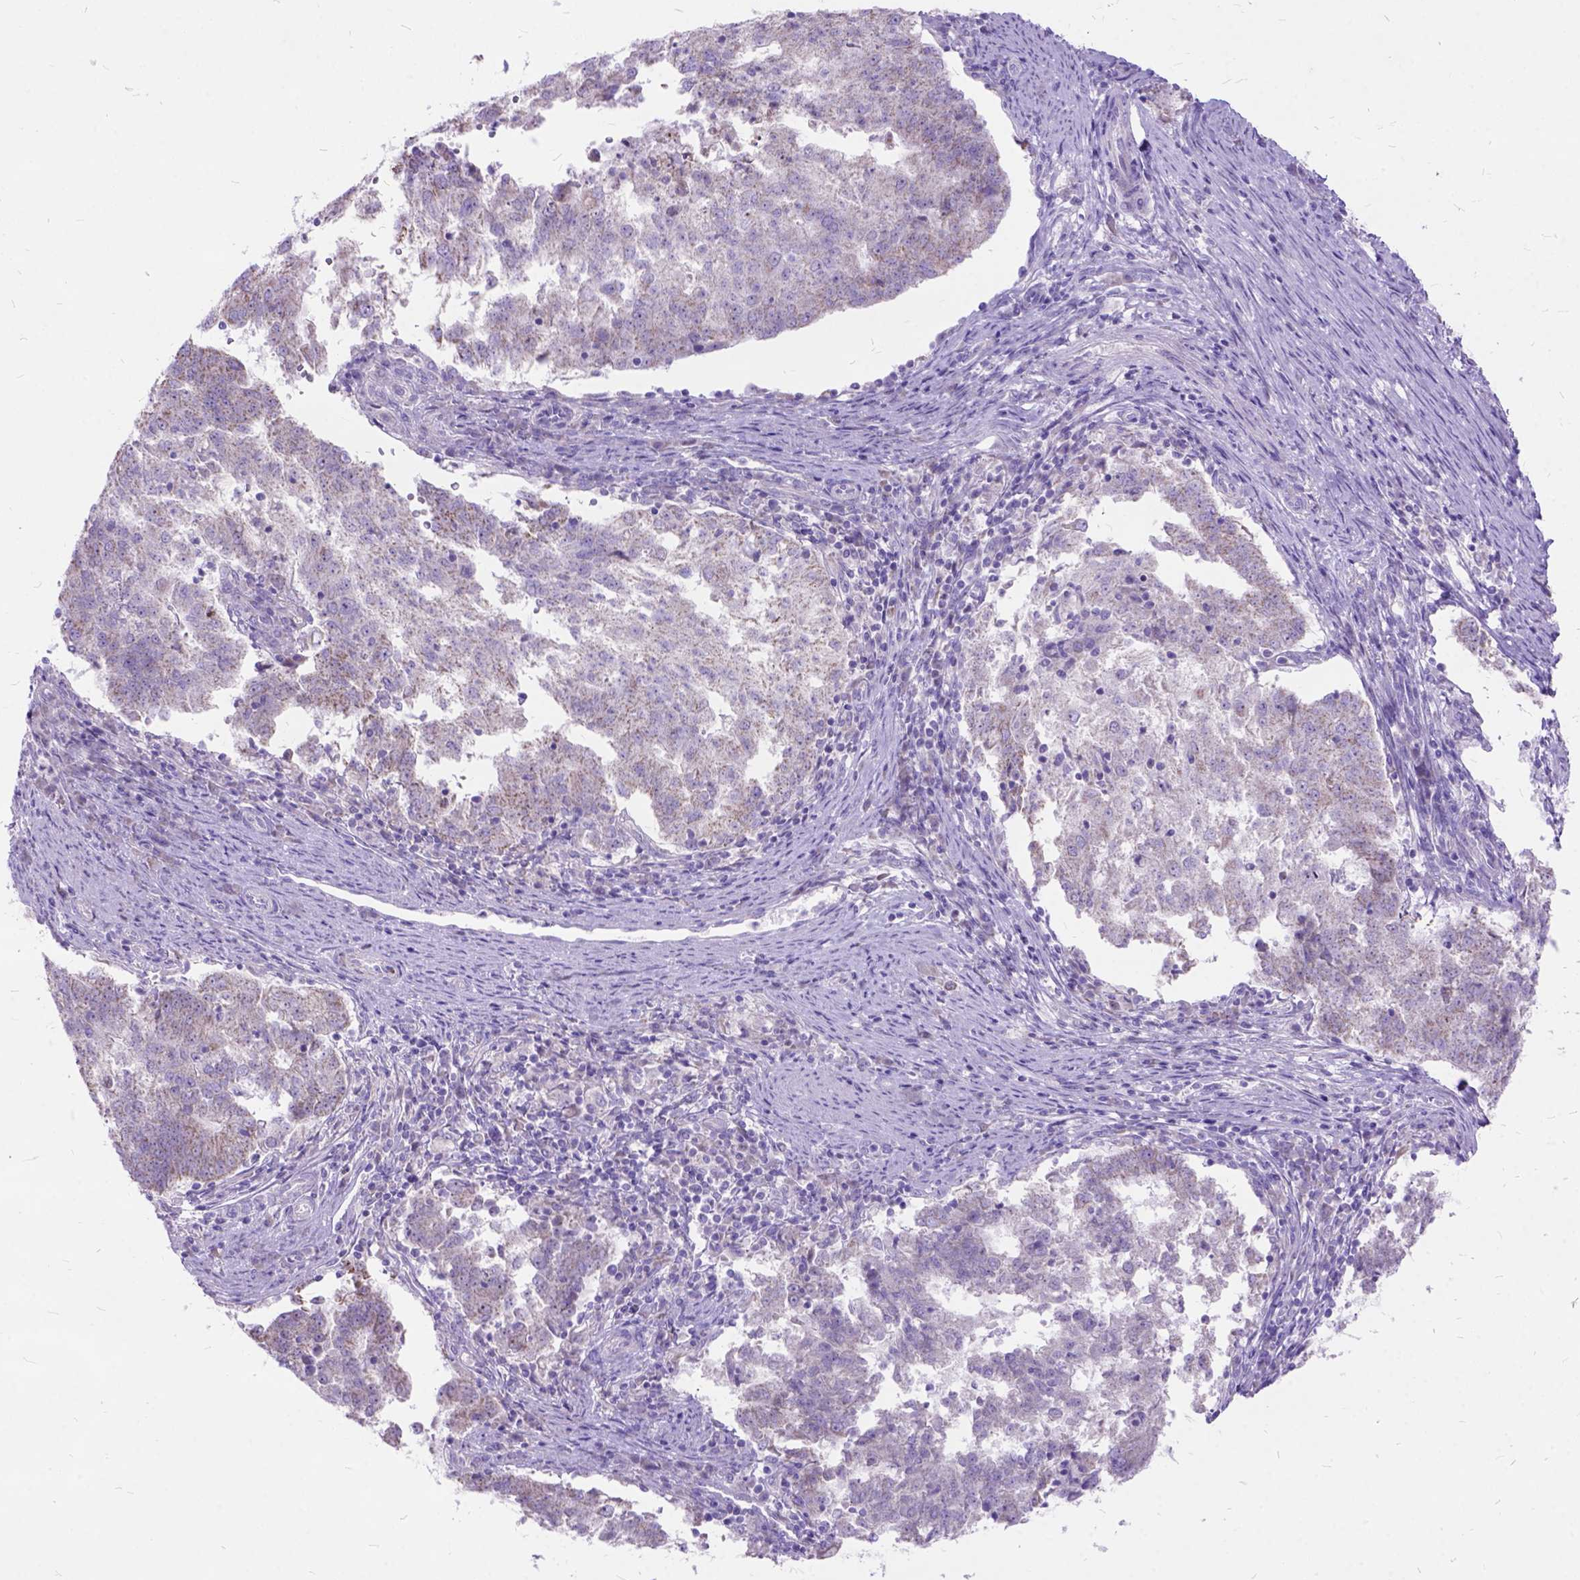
{"staining": {"intensity": "weak", "quantity": "<25%", "location": "cytoplasmic/membranous"}, "tissue": "endometrial cancer", "cell_type": "Tumor cells", "image_type": "cancer", "snomed": [{"axis": "morphology", "description": "Adenocarcinoma, NOS"}, {"axis": "topography", "description": "Endometrium"}], "caption": "This is a image of immunohistochemistry (IHC) staining of endometrial cancer (adenocarcinoma), which shows no expression in tumor cells.", "gene": "CTAG2", "patient": {"sex": "female", "age": 82}}